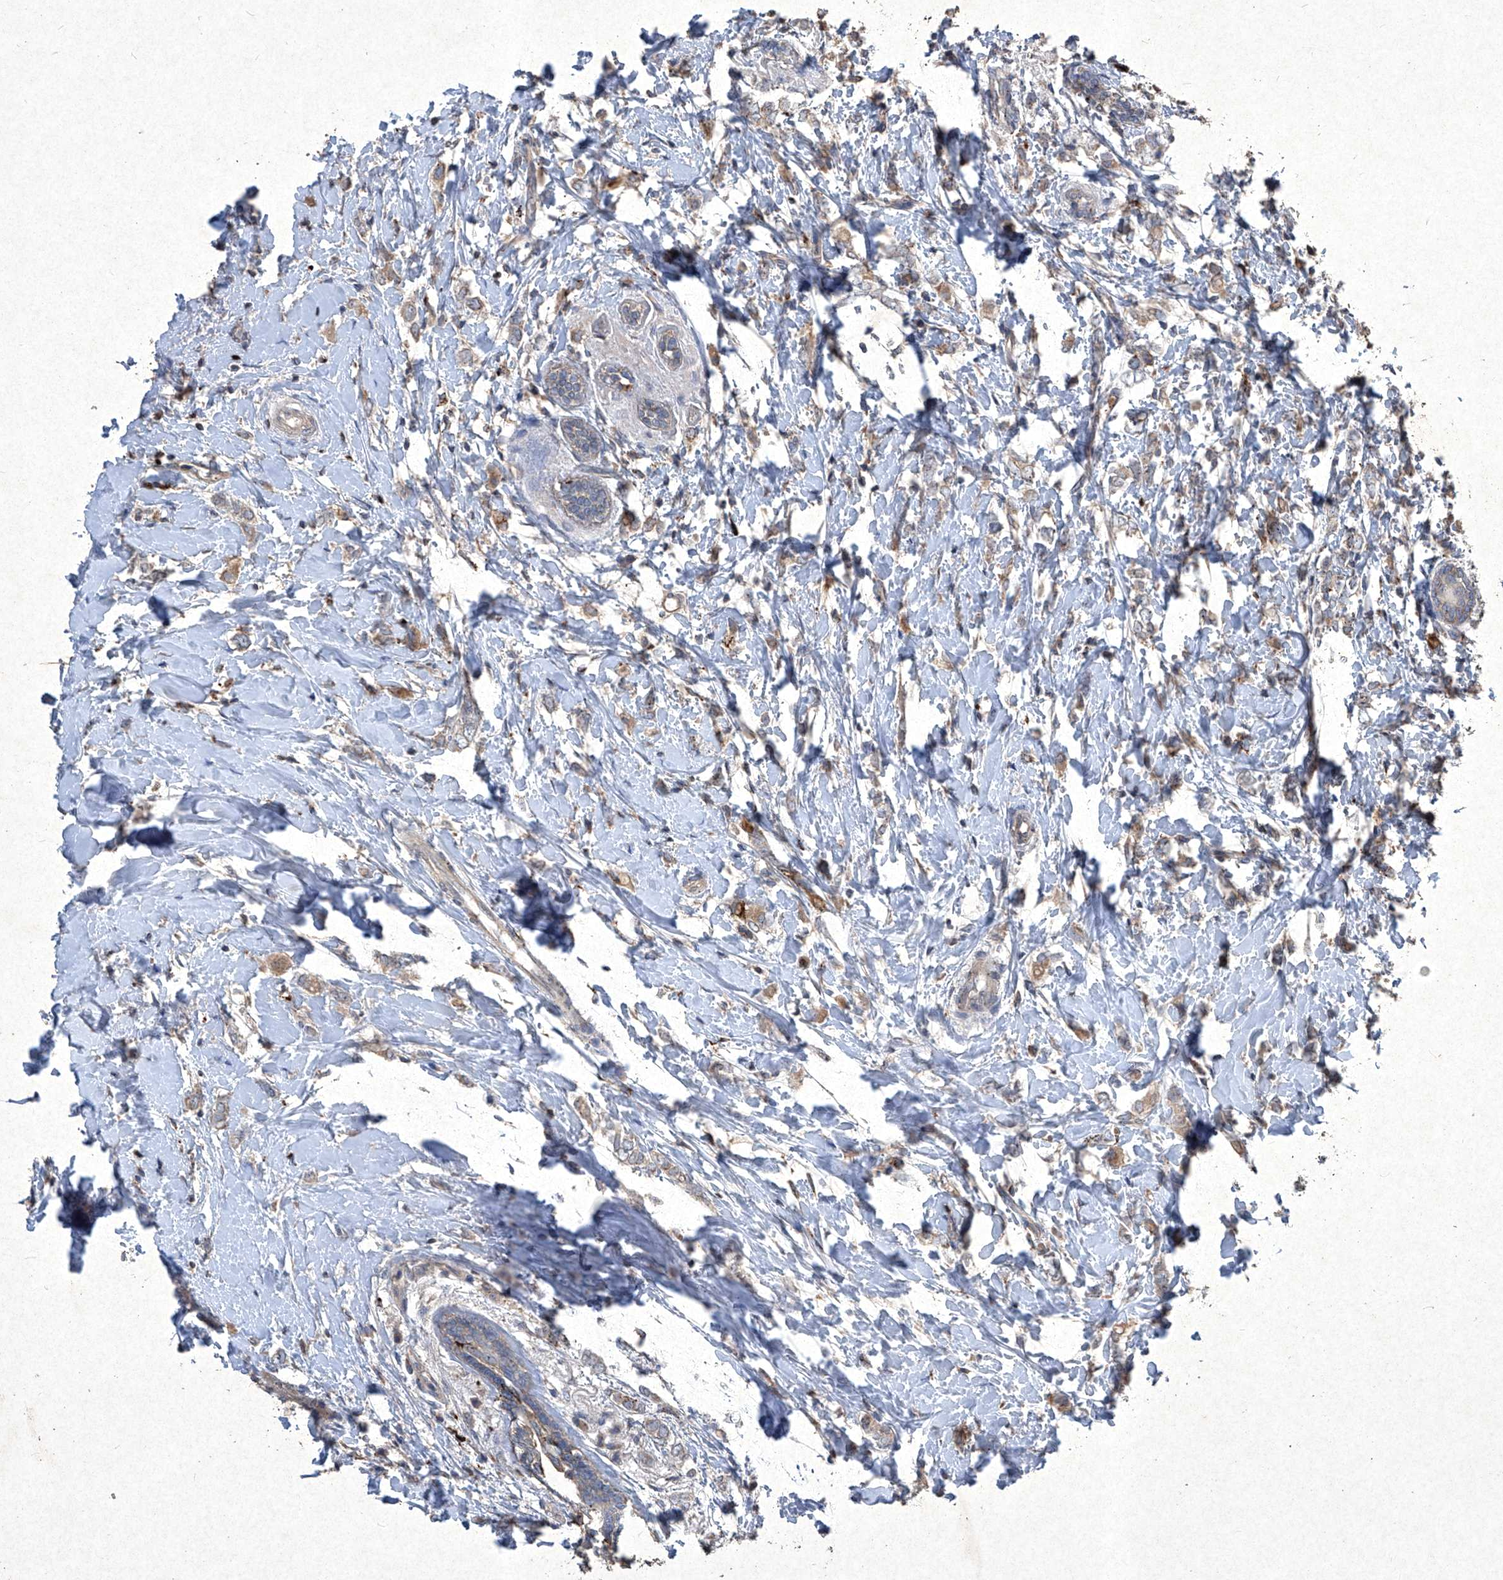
{"staining": {"intensity": "moderate", "quantity": ">75%", "location": "cytoplasmic/membranous"}, "tissue": "breast cancer", "cell_type": "Tumor cells", "image_type": "cancer", "snomed": [{"axis": "morphology", "description": "Normal tissue, NOS"}, {"axis": "morphology", "description": "Lobular carcinoma"}, {"axis": "topography", "description": "Breast"}], "caption": "Breast cancer (lobular carcinoma) was stained to show a protein in brown. There is medium levels of moderate cytoplasmic/membranous positivity in about >75% of tumor cells. (DAB IHC, brown staining for protein, blue staining for nuclei).", "gene": "MED16", "patient": {"sex": "female", "age": 47}}